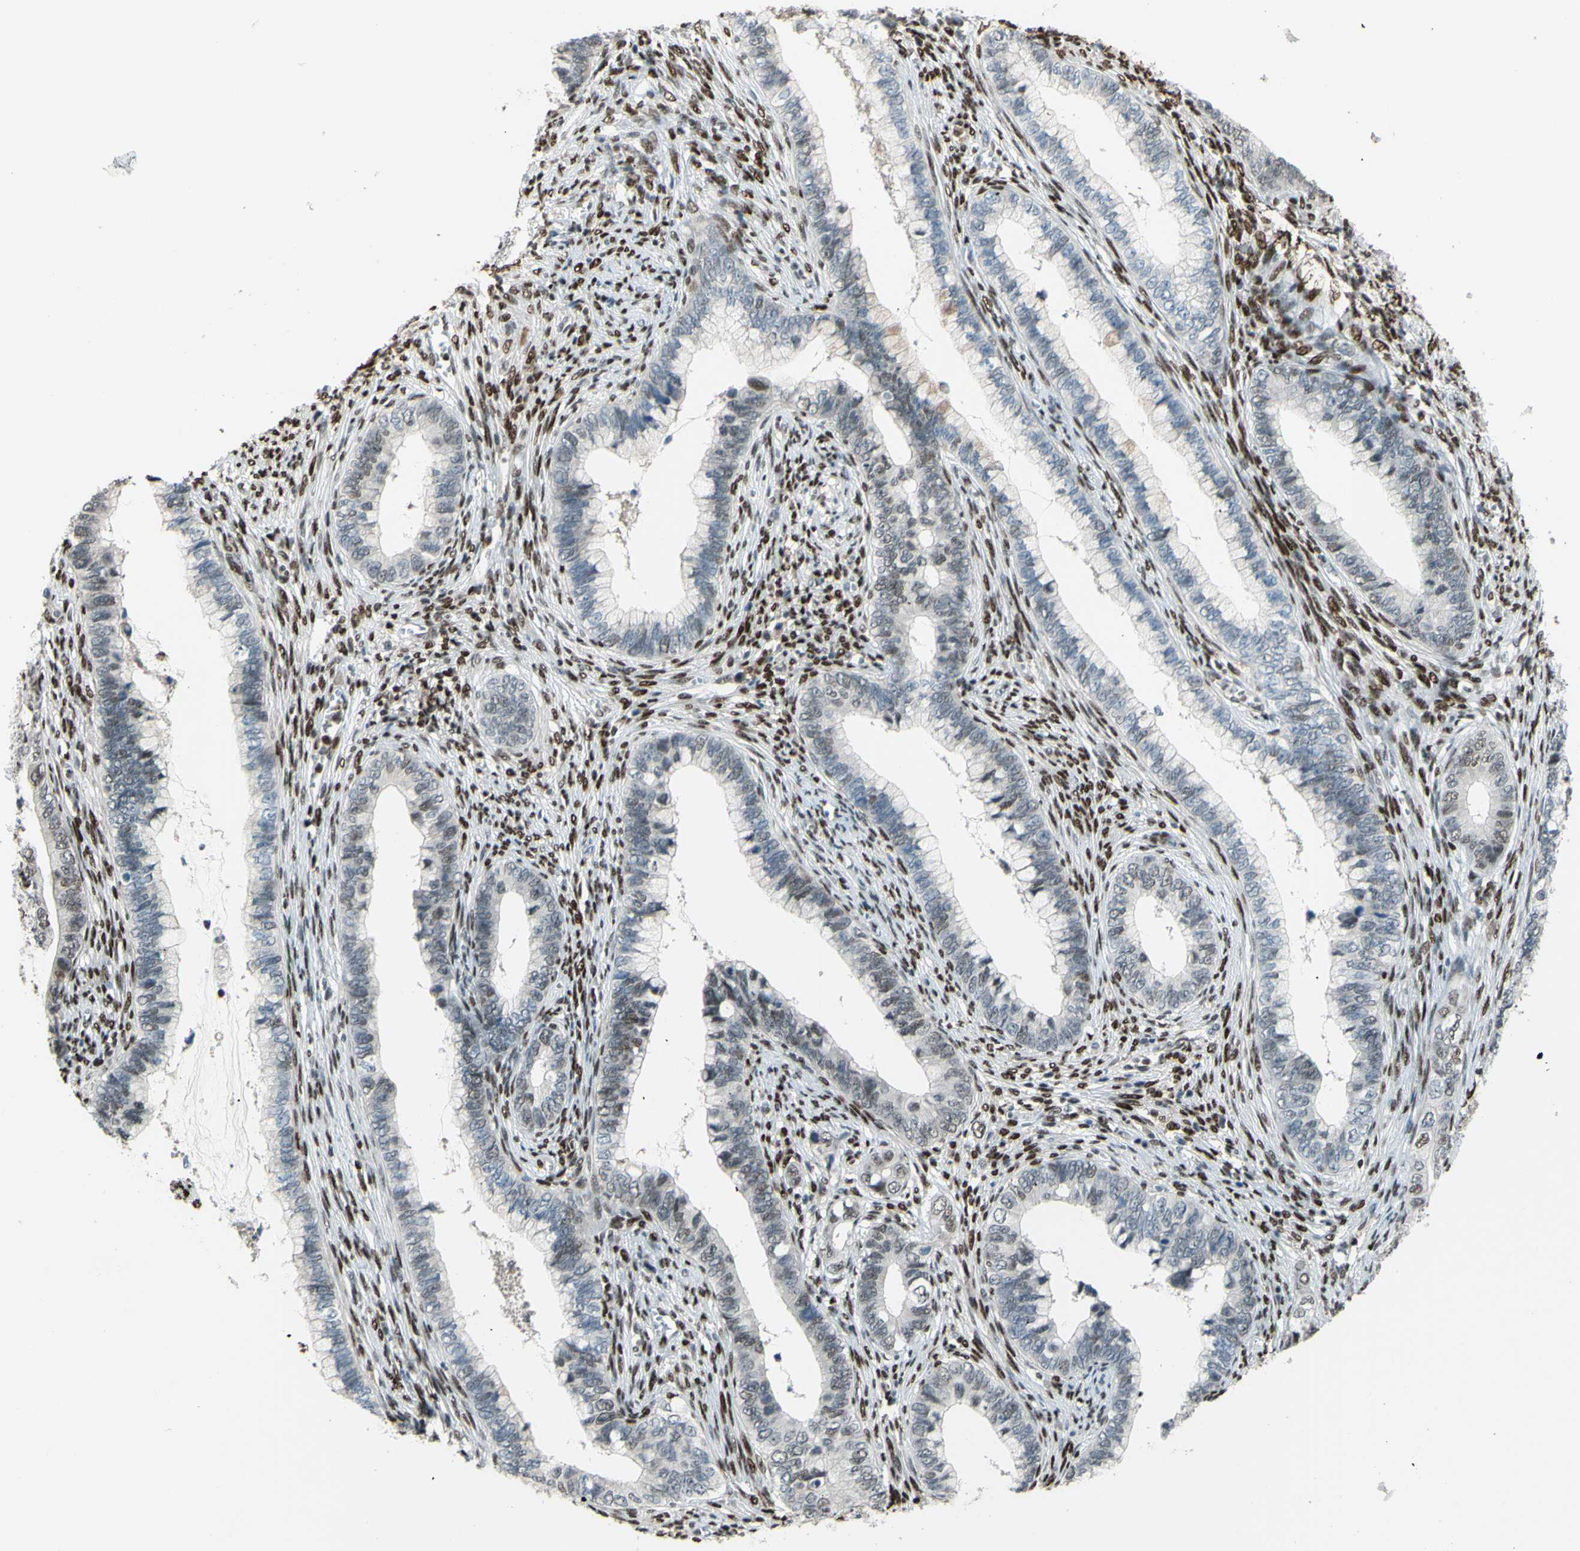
{"staining": {"intensity": "negative", "quantity": "none", "location": "none"}, "tissue": "cervical cancer", "cell_type": "Tumor cells", "image_type": "cancer", "snomed": [{"axis": "morphology", "description": "Adenocarcinoma, NOS"}, {"axis": "topography", "description": "Cervix"}], "caption": "The image demonstrates no staining of tumor cells in cervical adenocarcinoma.", "gene": "FKBP5", "patient": {"sex": "female", "age": 44}}